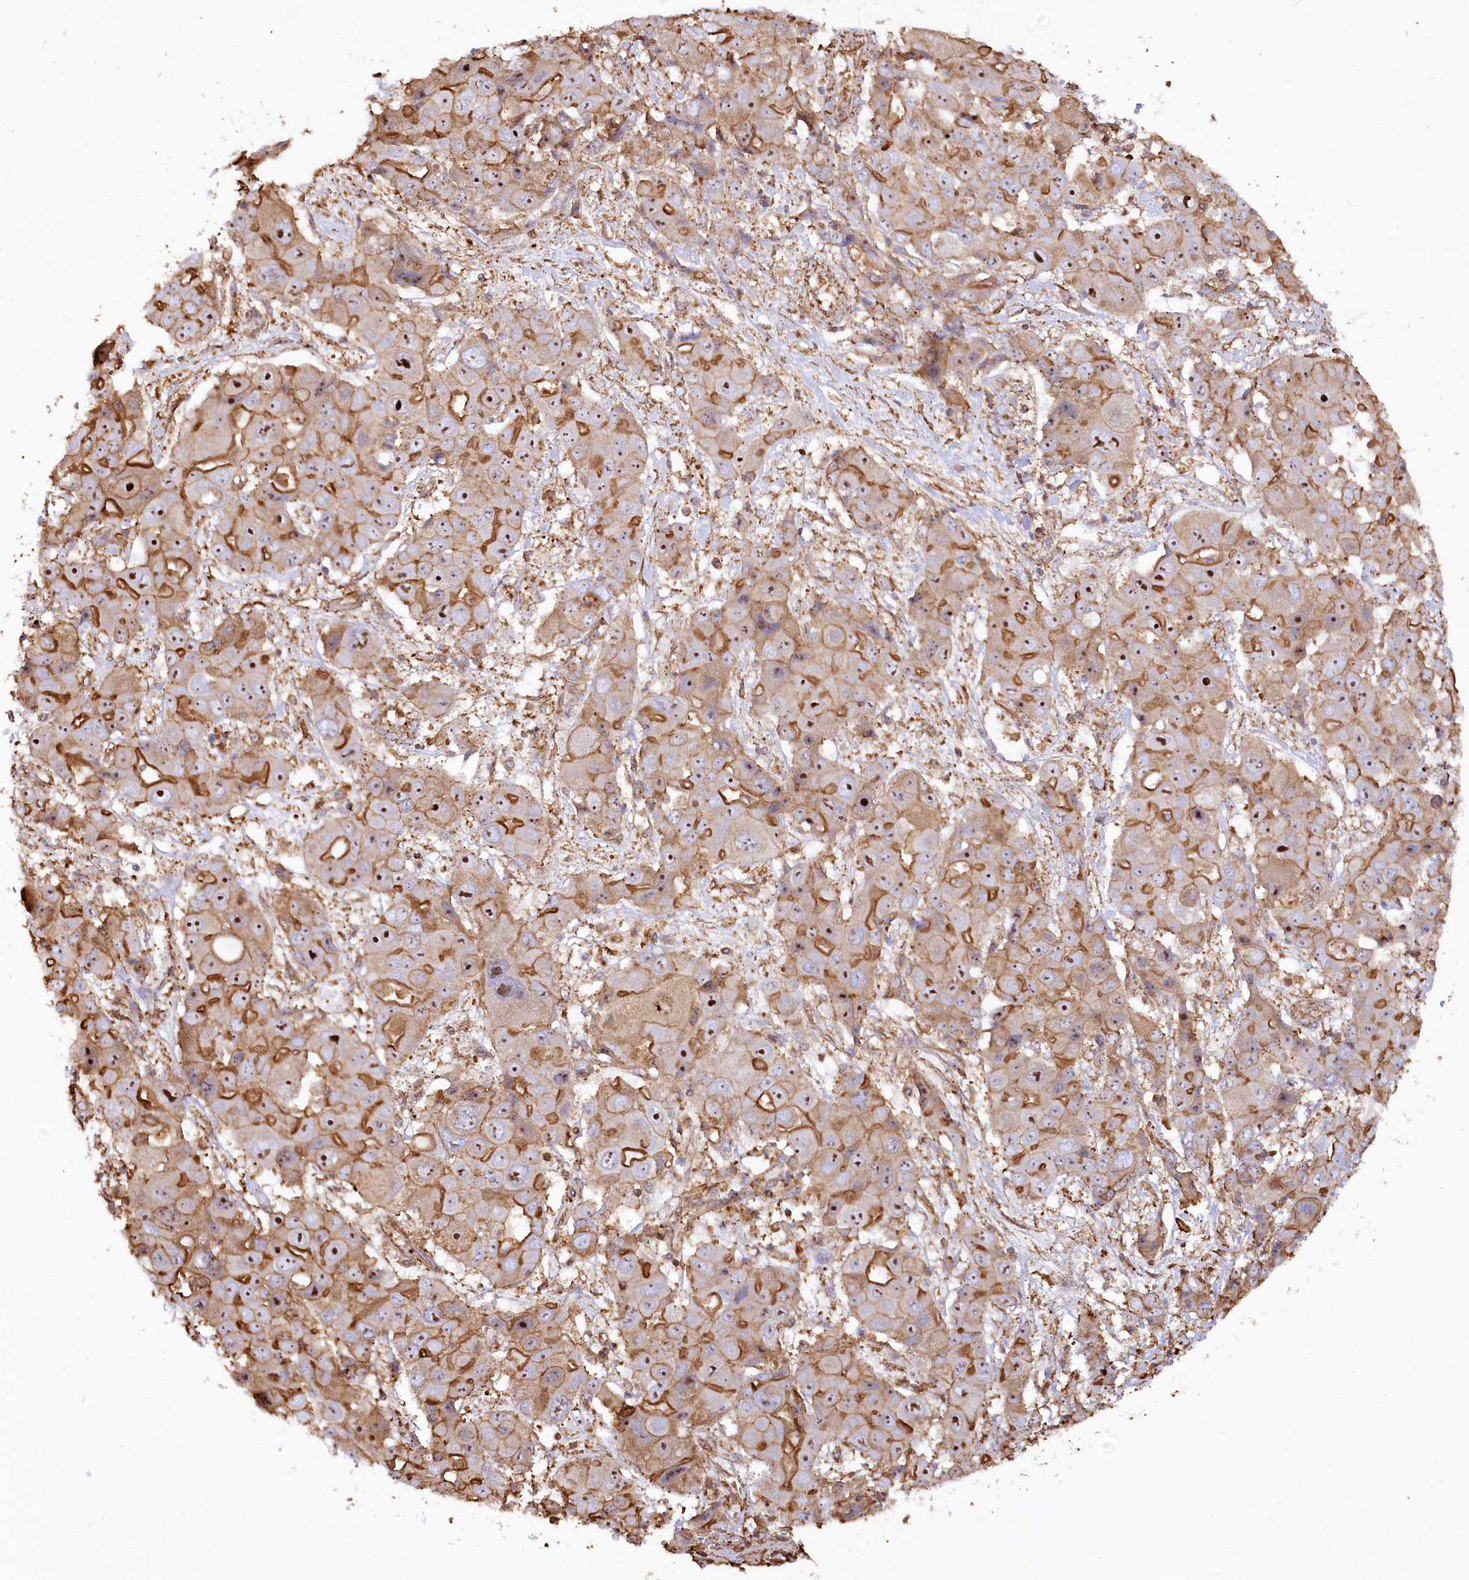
{"staining": {"intensity": "moderate", "quantity": ">75%", "location": "cytoplasmic/membranous,nuclear"}, "tissue": "liver cancer", "cell_type": "Tumor cells", "image_type": "cancer", "snomed": [{"axis": "morphology", "description": "Cholangiocarcinoma"}, {"axis": "topography", "description": "Liver"}], "caption": "Moderate cytoplasmic/membranous and nuclear protein positivity is present in about >75% of tumor cells in cholangiocarcinoma (liver).", "gene": "WDR36", "patient": {"sex": "male", "age": 67}}